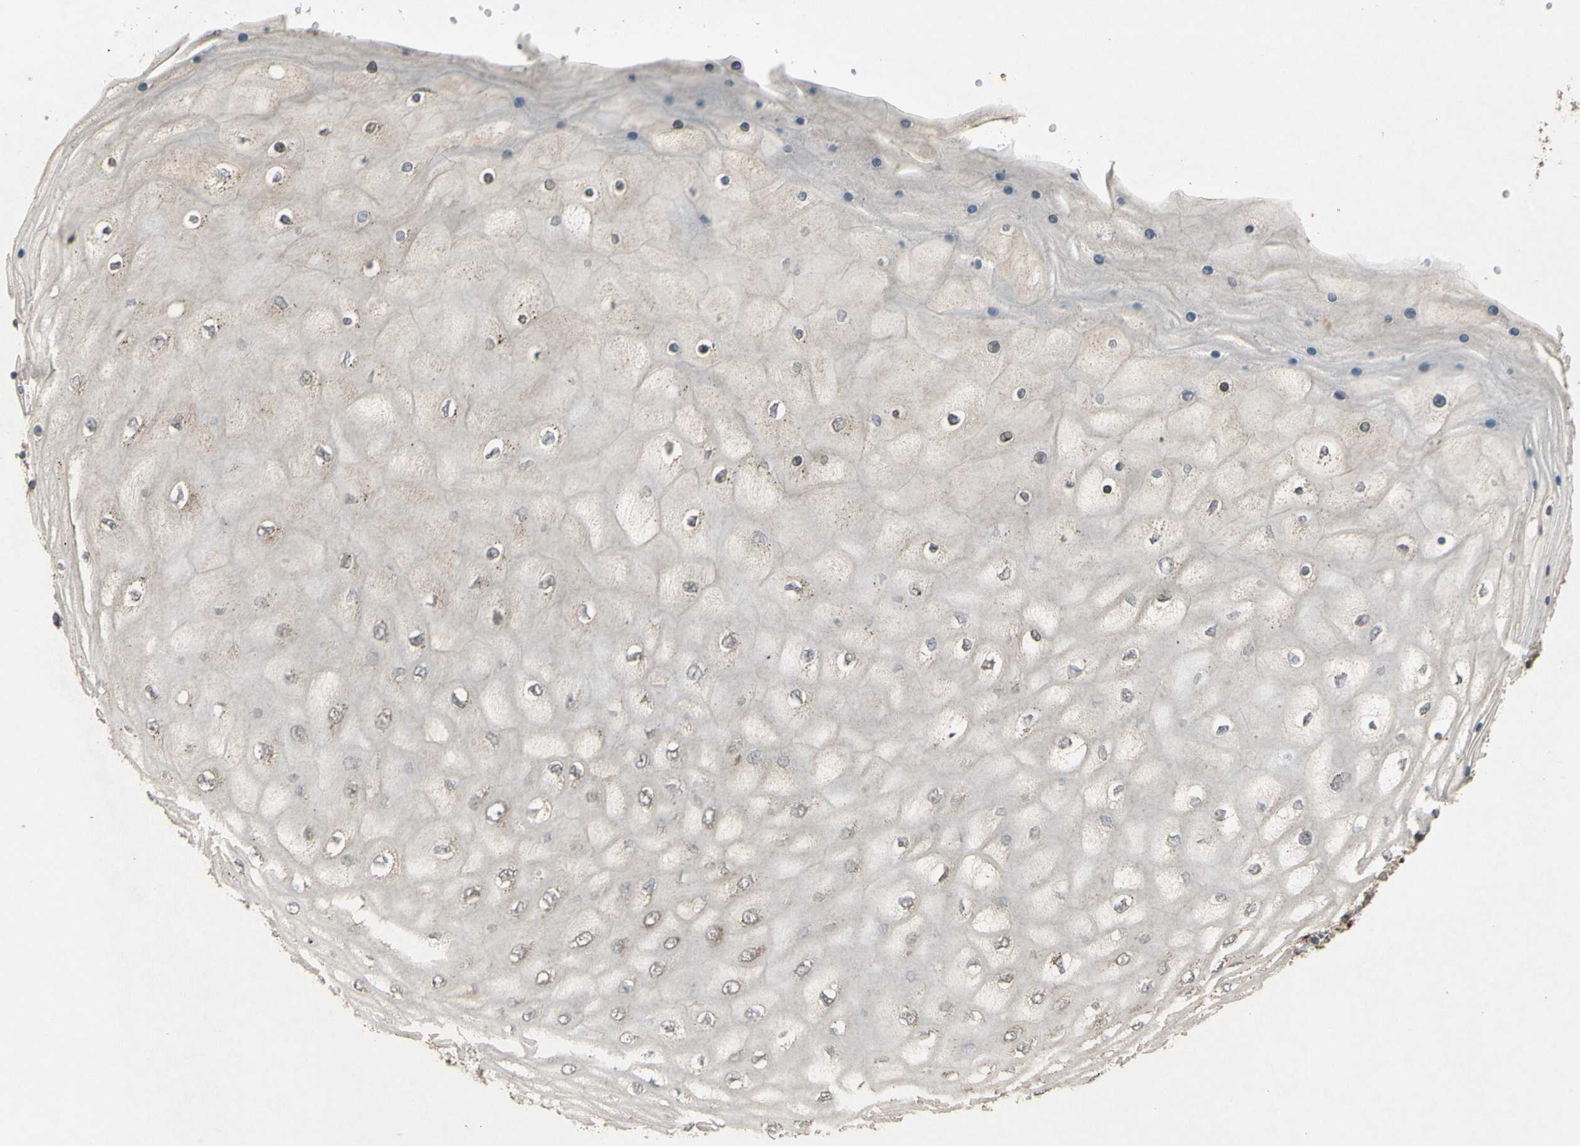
{"staining": {"intensity": "moderate", "quantity": "25%-75%", "location": "cytoplasmic/membranous"}, "tissue": "cervical cancer", "cell_type": "Tumor cells", "image_type": "cancer", "snomed": [{"axis": "morphology", "description": "Squamous cell carcinoma, NOS"}, {"axis": "topography", "description": "Cervix"}], "caption": "Tumor cells show medium levels of moderate cytoplasmic/membranous staining in about 25%-75% of cells in human cervical cancer. (DAB (3,3'-diaminobenzidine) IHC, brown staining for protein, blue staining for nuclei).", "gene": "CD164", "patient": {"sex": "female", "age": 35}}